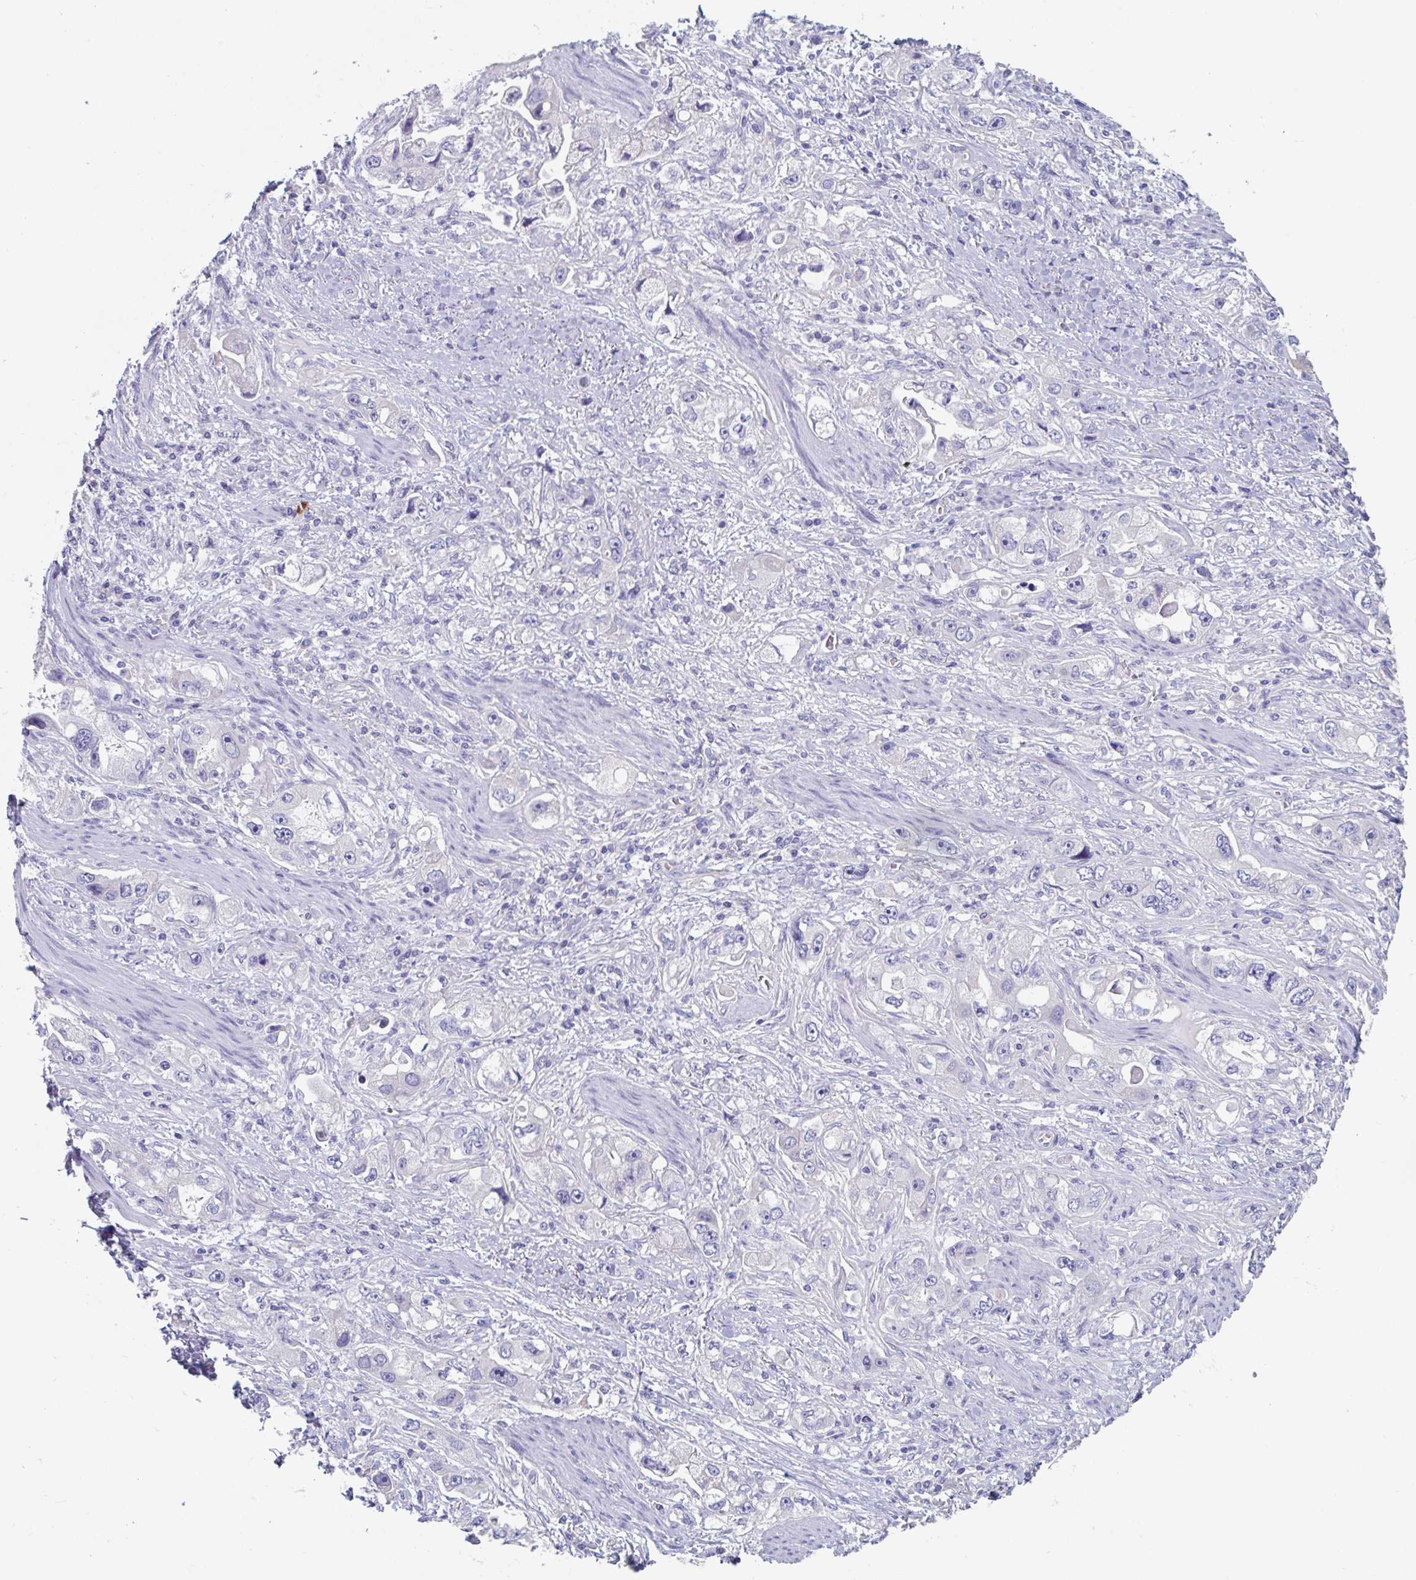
{"staining": {"intensity": "negative", "quantity": "none", "location": "none"}, "tissue": "stomach cancer", "cell_type": "Tumor cells", "image_type": "cancer", "snomed": [{"axis": "morphology", "description": "Adenocarcinoma, NOS"}, {"axis": "topography", "description": "Stomach, lower"}], "caption": "This photomicrograph is of stomach adenocarcinoma stained with immunohistochemistry to label a protein in brown with the nuclei are counter-stained blue. There is no staining in tumor cells.", "gene": "ABHD16A", "patient": {"sex": "female", "age": 93}}